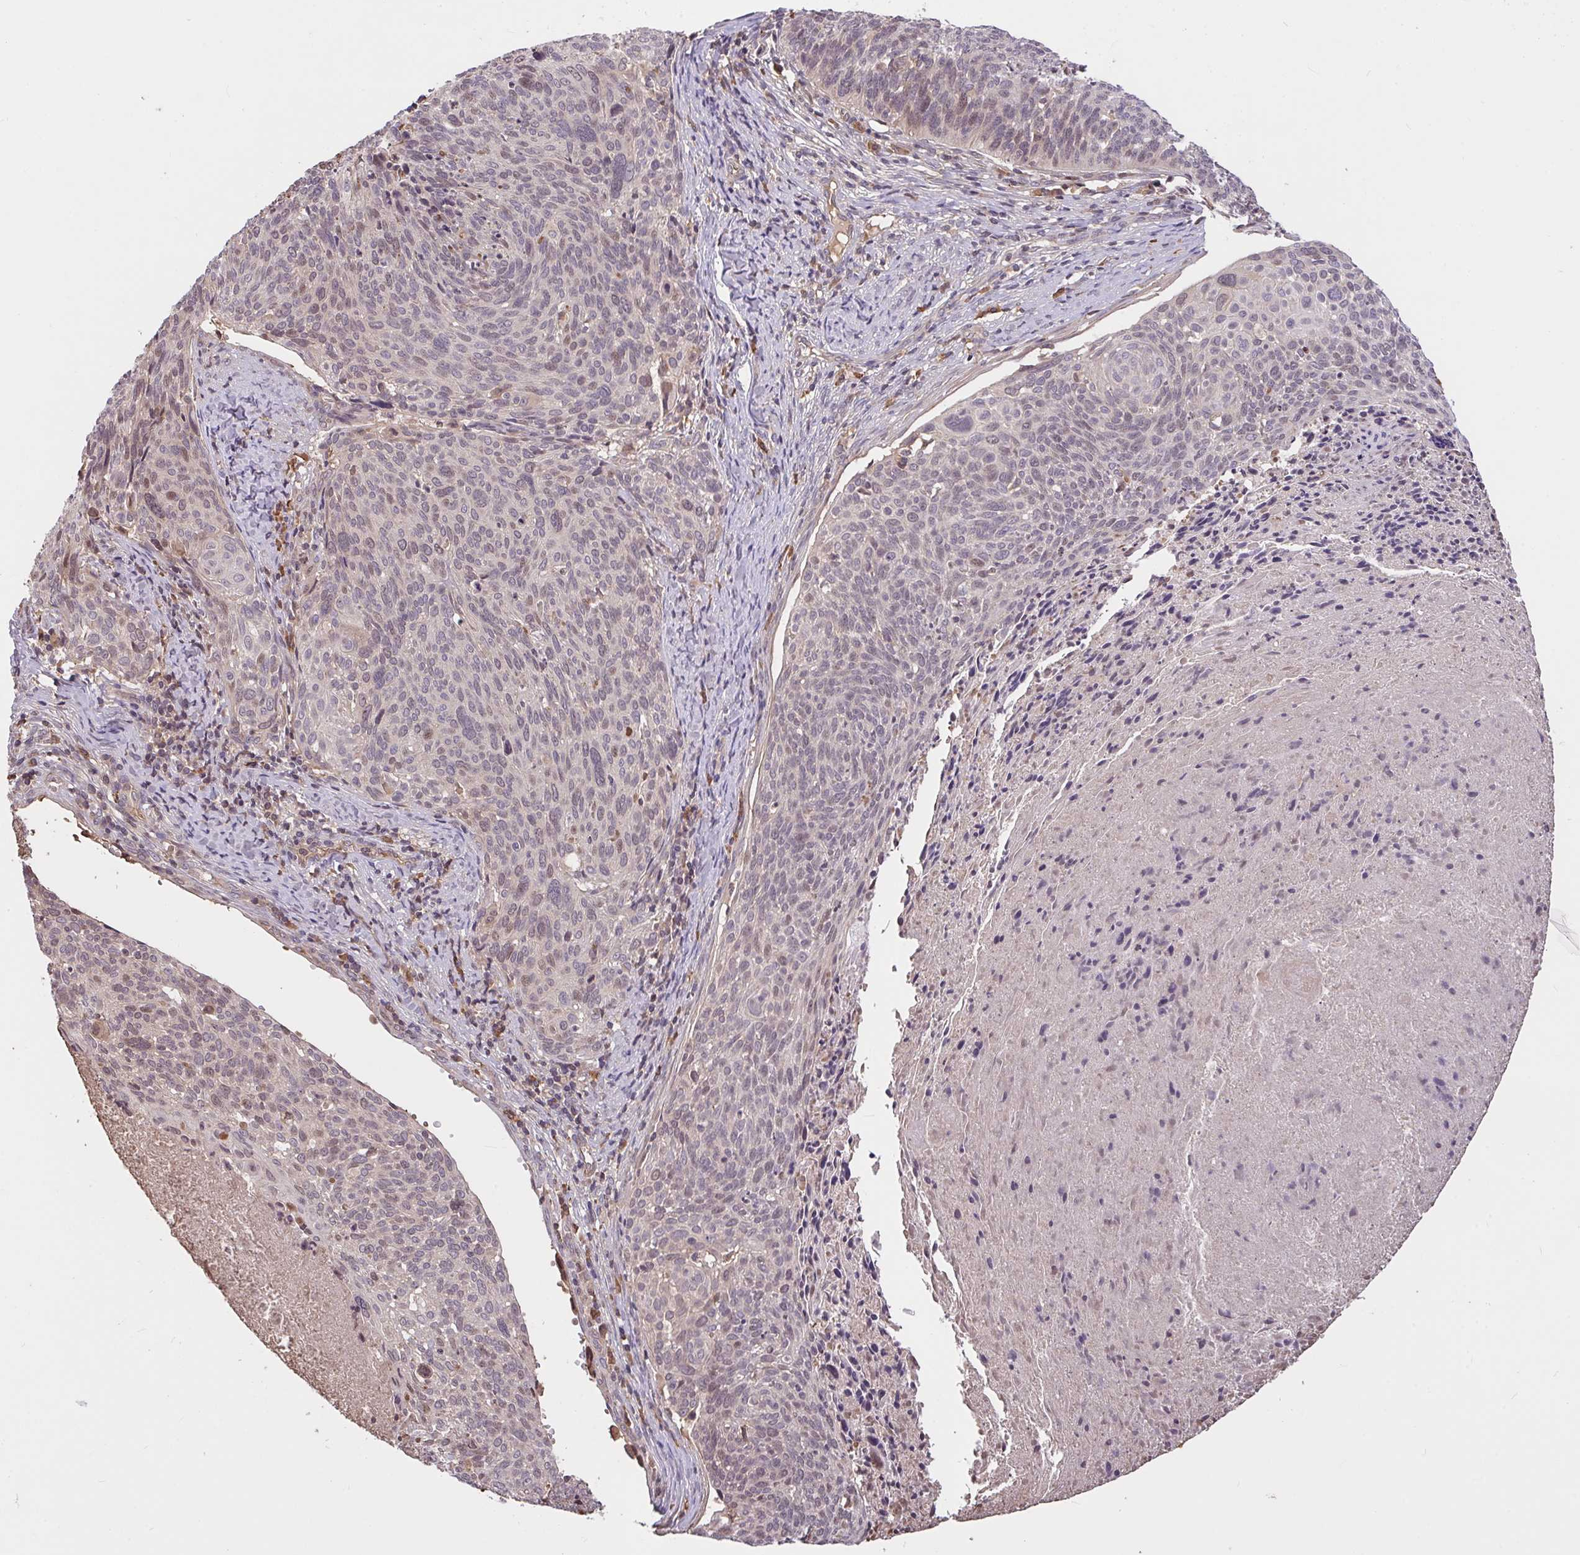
{"staining": {"intensity": "negative", "quantity": "none", "location": "none"}, "tissue": "cervical cancer", "cell_type": "Tumor cells", "image_type": "cancer", "snomed": [{"axis": "morphology", "description": "Squamous cell carcinoma, NOS"}, {"axis": "topography", "description": "Cervix"}], "caption": "High magnification brightfield microscopy of cervical squamous cell carcinoma stained with DAB (brown) and counterstained with hematoxylin (blue): tumor cells show no significant expression.", "gene": "FCER1A", "patient": {"sex": "female", "age": 49}}